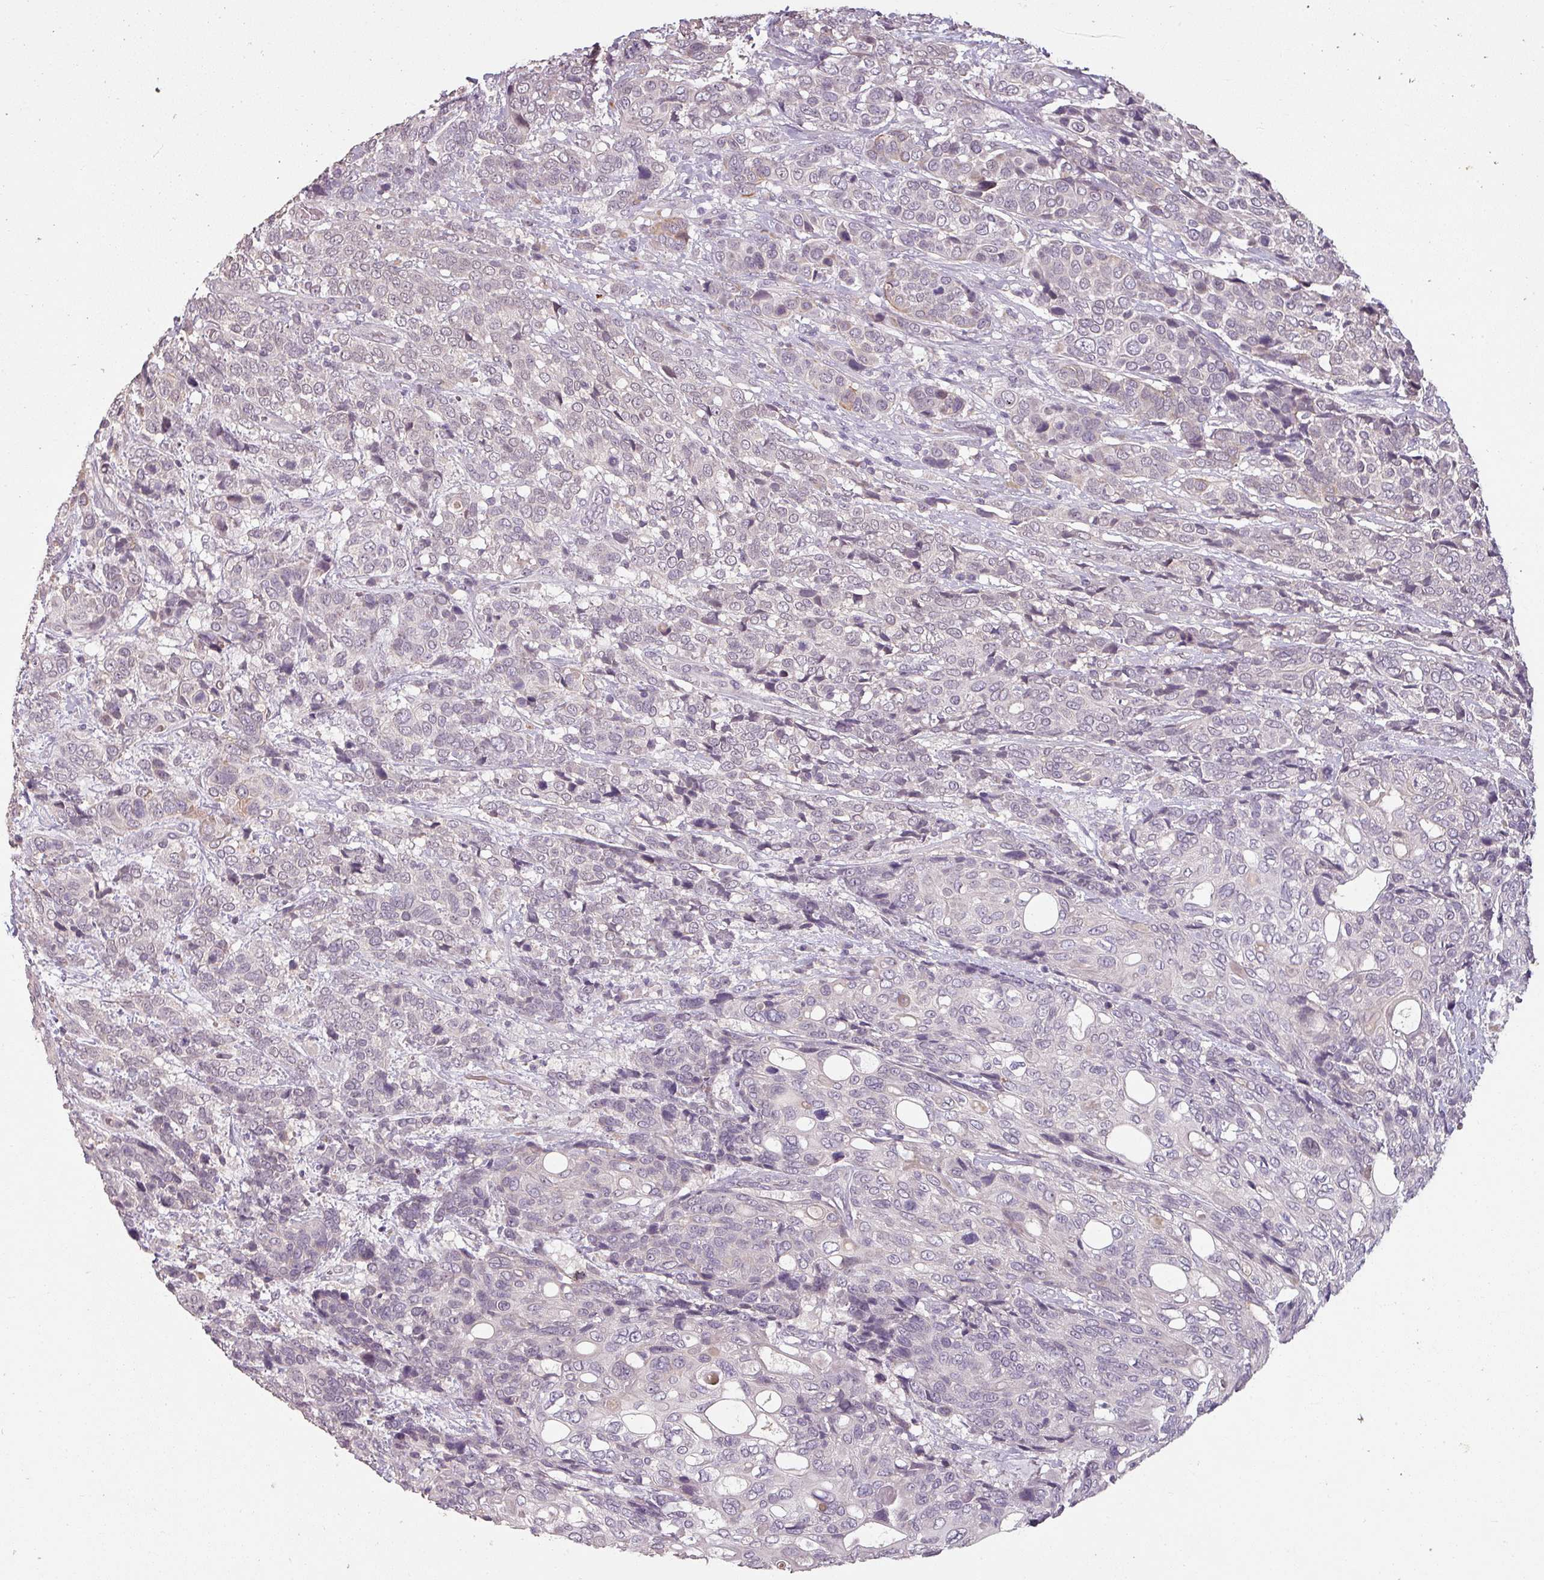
{"staining": {"intensity": "weak", "quantity": "<25%", "location": "cytoplasmic/membranous,nuclear"}, "tissue": "urothelial cancer", "cell_type": "Tumor cells", "image_type": "cancer", "snomed": [{"axis": "morphology", "description": "Urothelial carcinoma, High grade"}, {"axis": "topography", "description": "Urinary bladder"}], "caption": "High power microscopy micrograph of an IHC micrograph of urothelial cancer, revealing no significant staining in tumor cells.", "gene": "LYPLA1", "patient": {"sex": "female", "age": 70}}